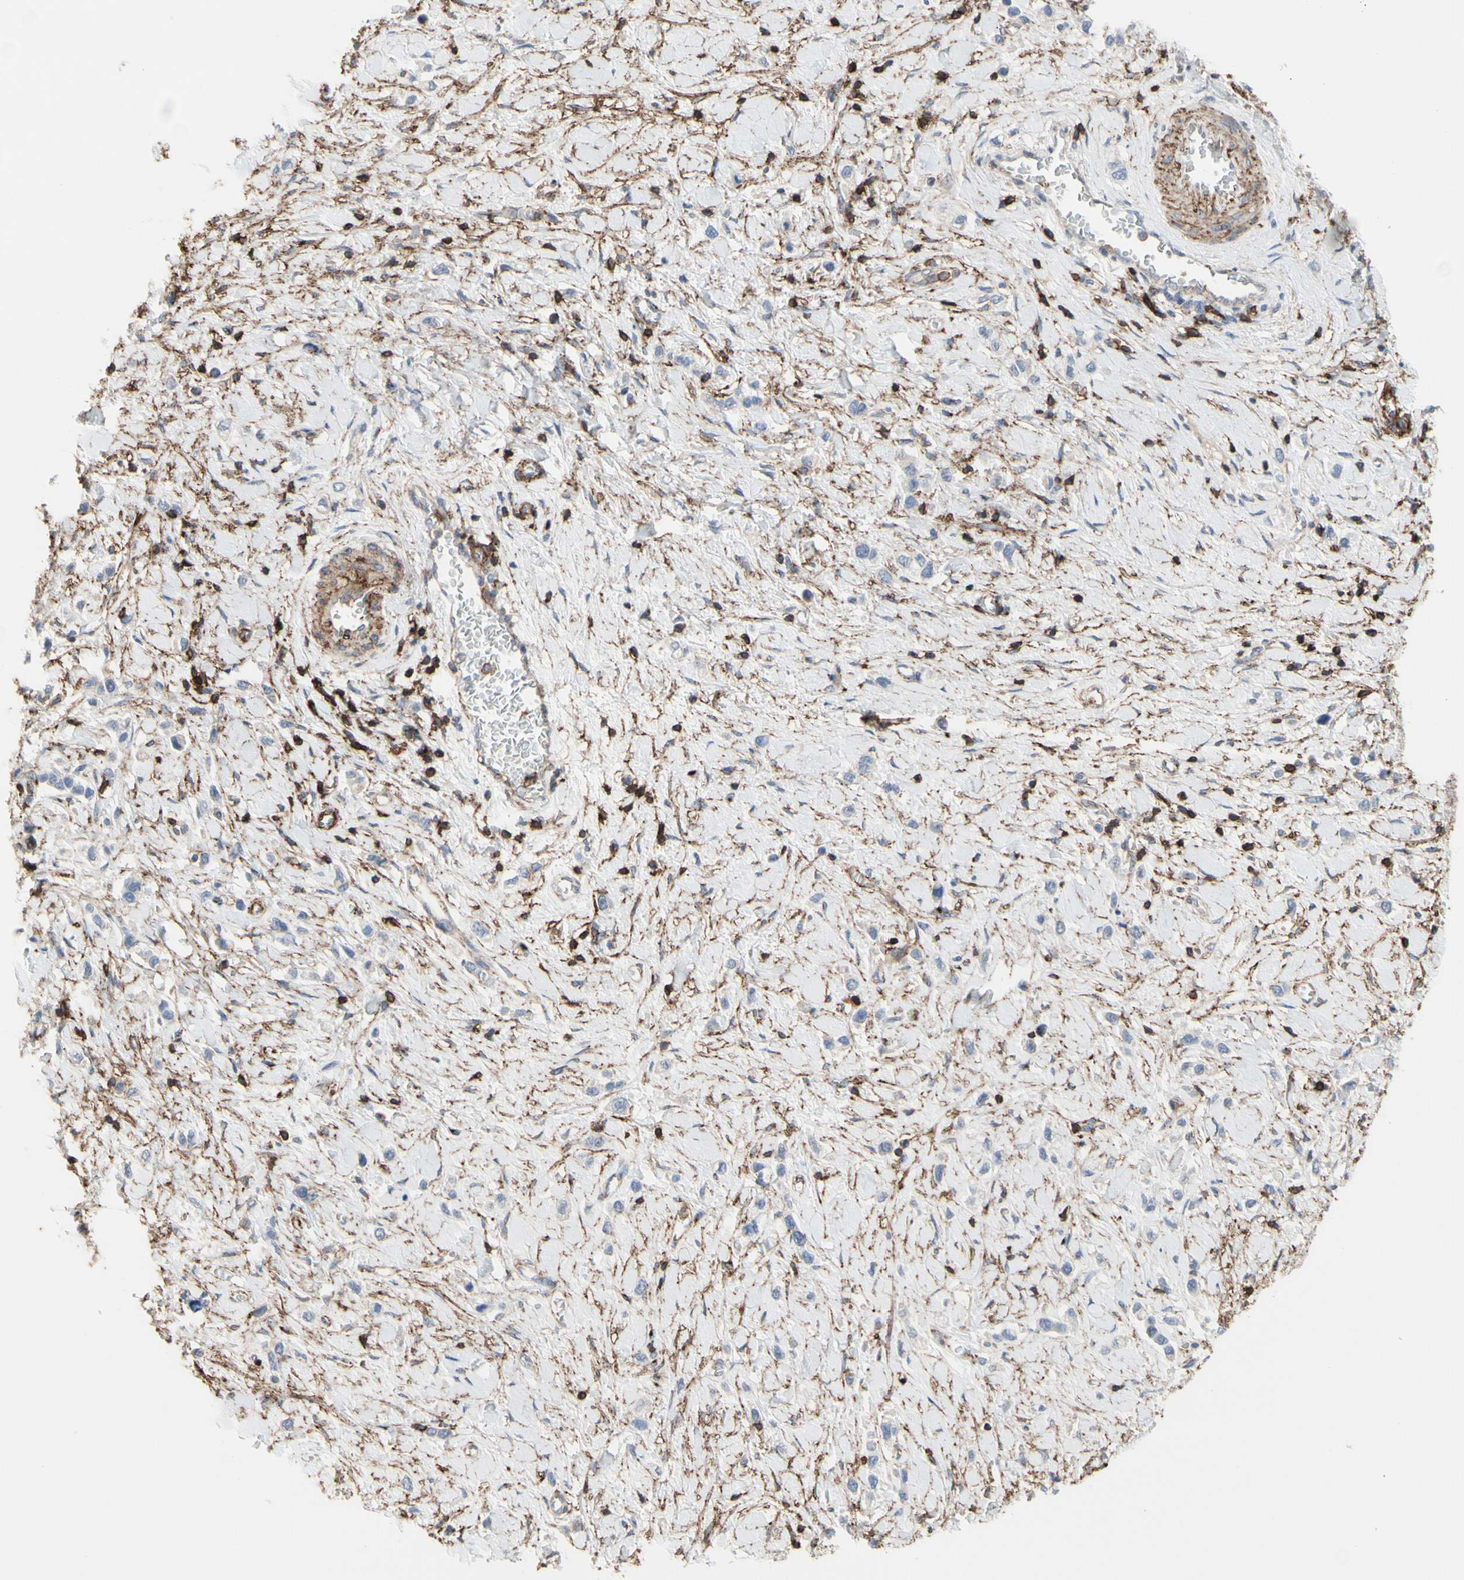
{"staining": {"intensity": "negative", "quantity": "none", "location": "none"}, "tissue": "stomach cancer", "cell_type": "Tumor cells", "image_type": "cancer", "snomed": [{"axis": "morphology", "description": "Normal tissue, NOS"}, {"axis": "morphology", "description": "Adenocarcinoma, NOS"}, {"axis": "topography", "description": "Stomach, upper"}, {"axis": "topography", "description": "Stomach"}], "caption": "This is a photomicrograph of immunohistochemistry (IHC) staining of adenocarcinoma (stomach), which shows no staining in tumor cells.", "gene": "ANXA6", "patient": {"sex": "female", "age": 65}}